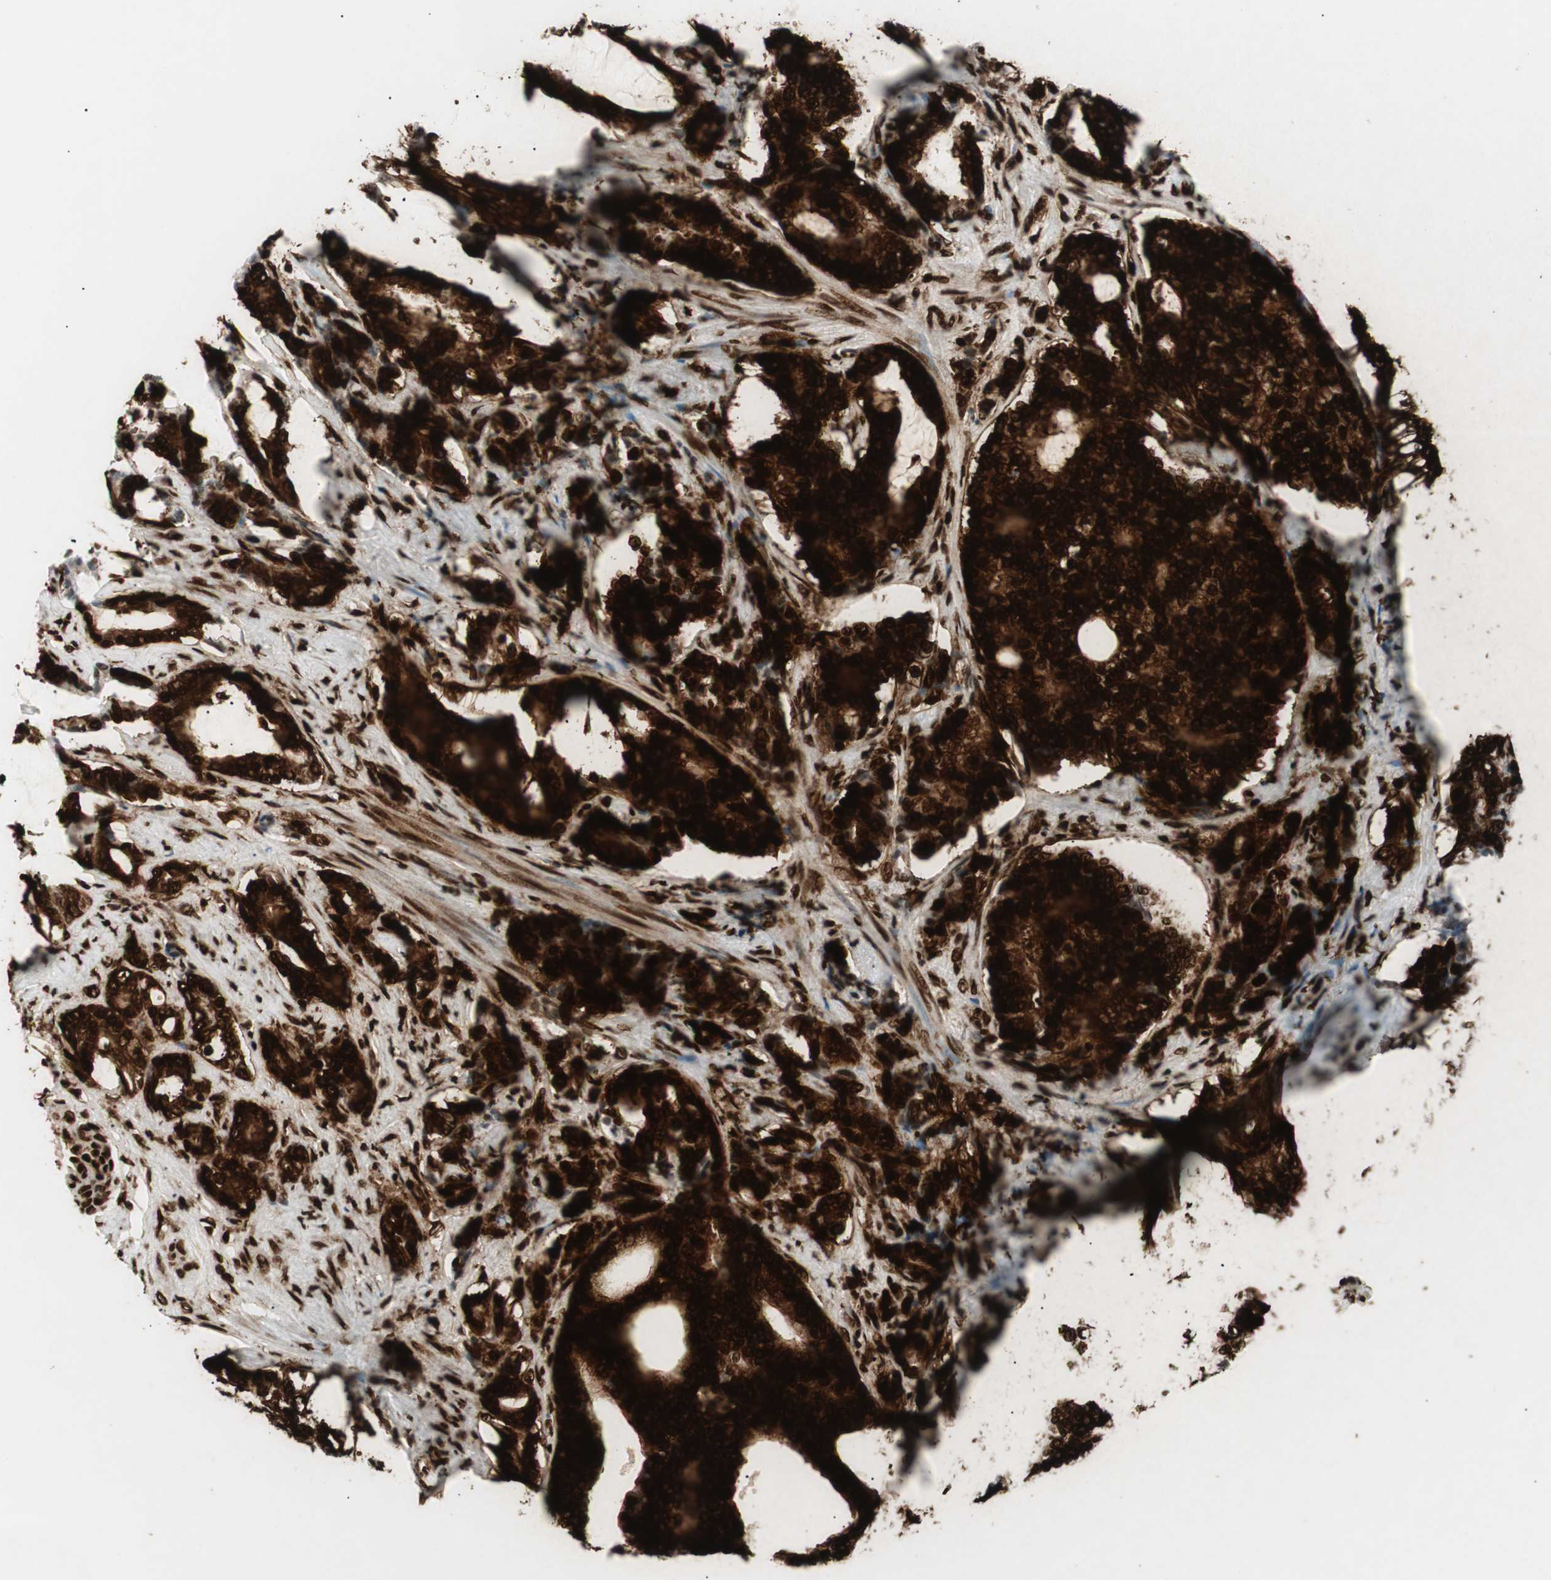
{"staining": {"intensity": "strong", "quantity": ">75%", "location": "cytoplasmic/membranous,nuclear"}, "tissue": "prostate cancer", "cell_type": "Tumor cells", "image_type": "cancer", "snomed": [{"axis": "morphology", "description": "Adenocarcinoma, Low grade"}, {"axis": "topography", "description": "Prostate"}], "caption": "A high-resolution image shows immunohistochemistry staining of prostate cancer (adenocarcinoma (low-grade)), which shows strong cytoplasmic/membranous and nuclear staining in approximately >75% of tumor cells.", "gene": "EWSR1", "patient": {"sex": "male", "age": 58}}